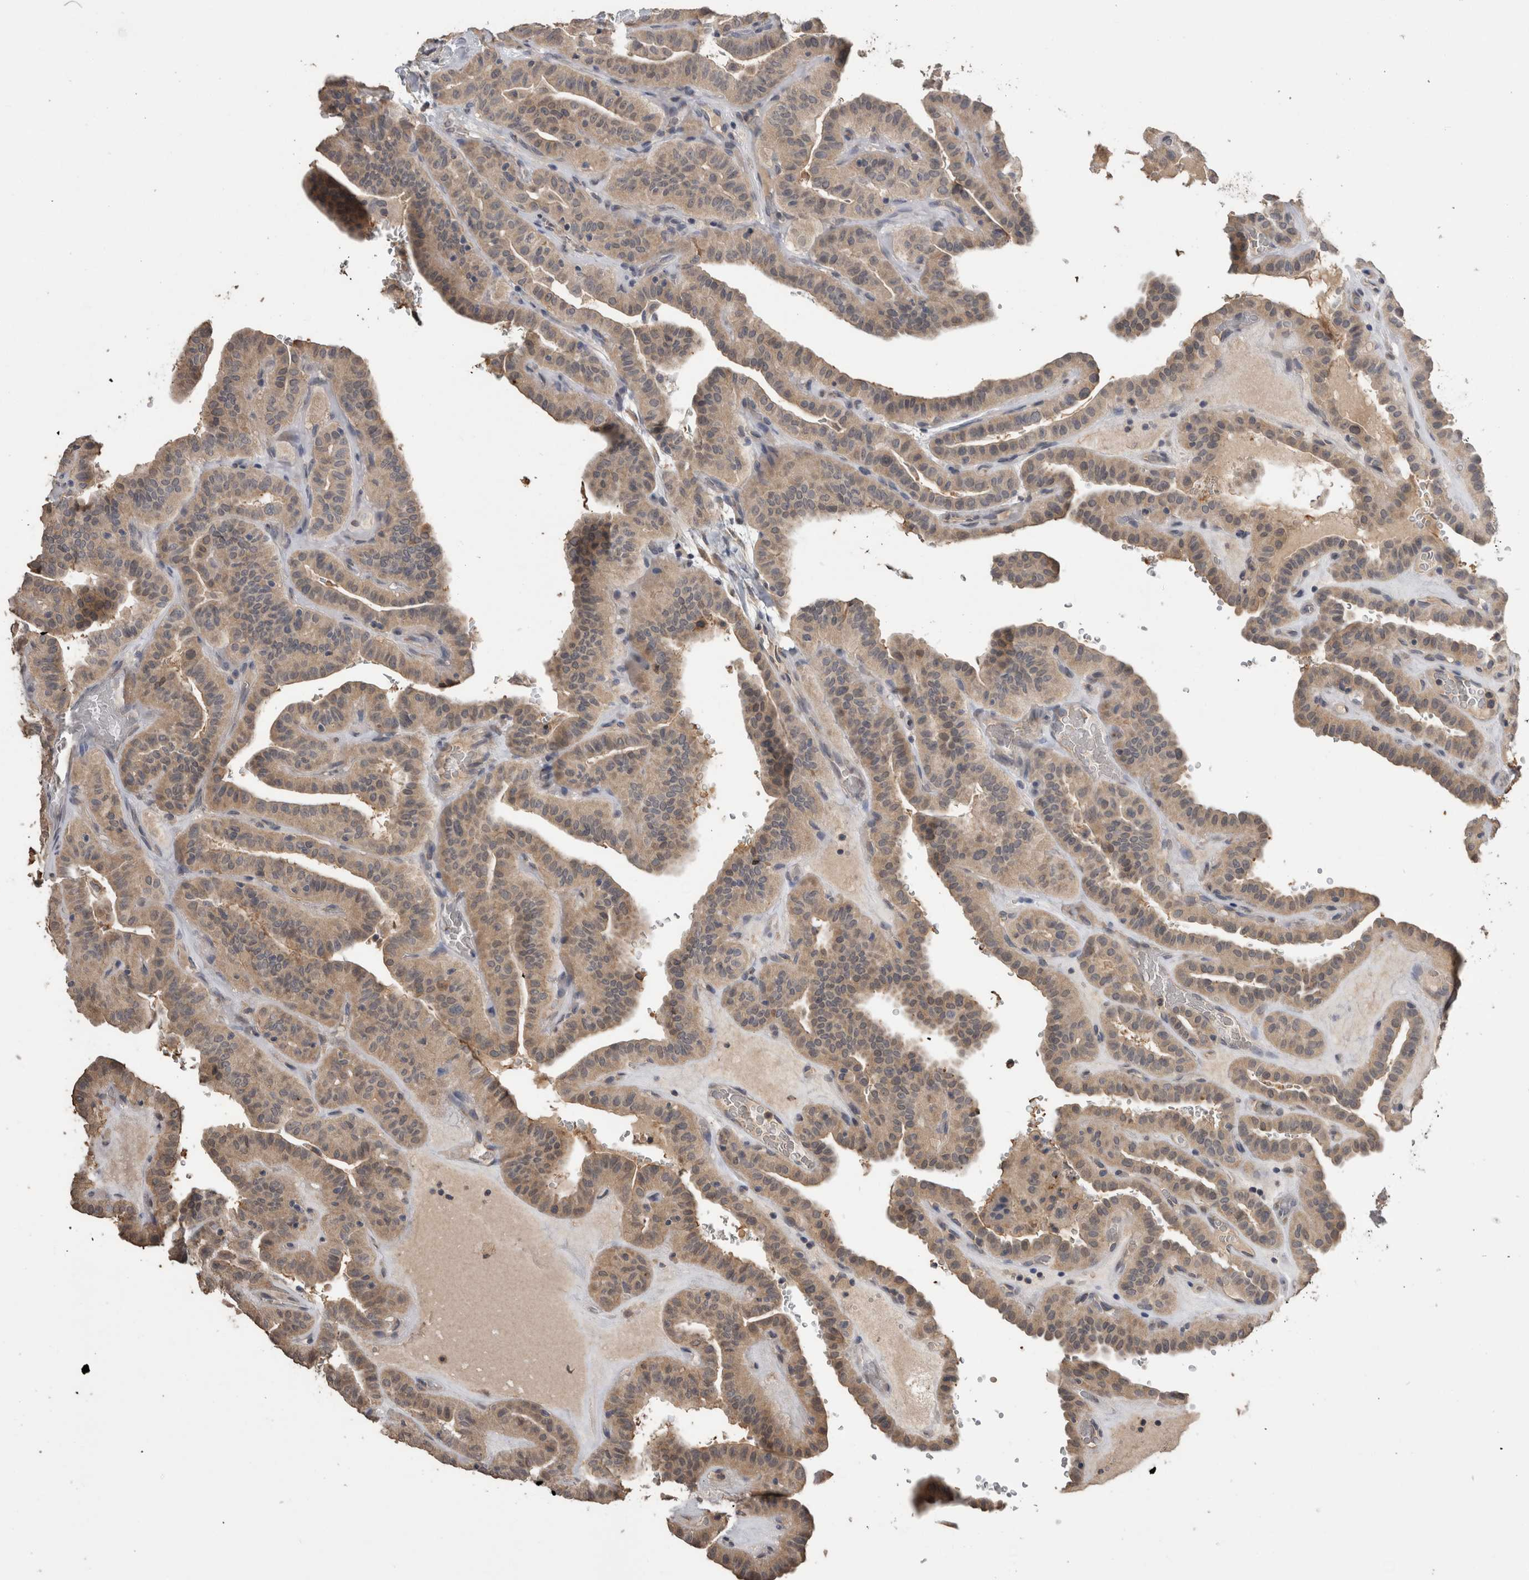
{"staining": {"intensity": "weak", "quantity": ">75%", "location": "cytoplasmic/membranous"}, "tissue": "thyroid cancer", "cell_type": "Tumor cells", "image_type": "cancer", "snomed": [{"axis": "morphology", "description": "Papillary adenocarcinoma, NOS"}, {"axis": "topography", "description": "Thyroid gland"}], "caption": "Protein expression analysis of human thyroid cancer (papillary adenocarcinoma) reveals weak cytoplasmic/membranous positivity in about >75% of tumor cells. The protein is shown in brown color, while the nuclei are stained blue.", "gene": "ANXA13", "patient": {"sex": "male", "age": 77}}